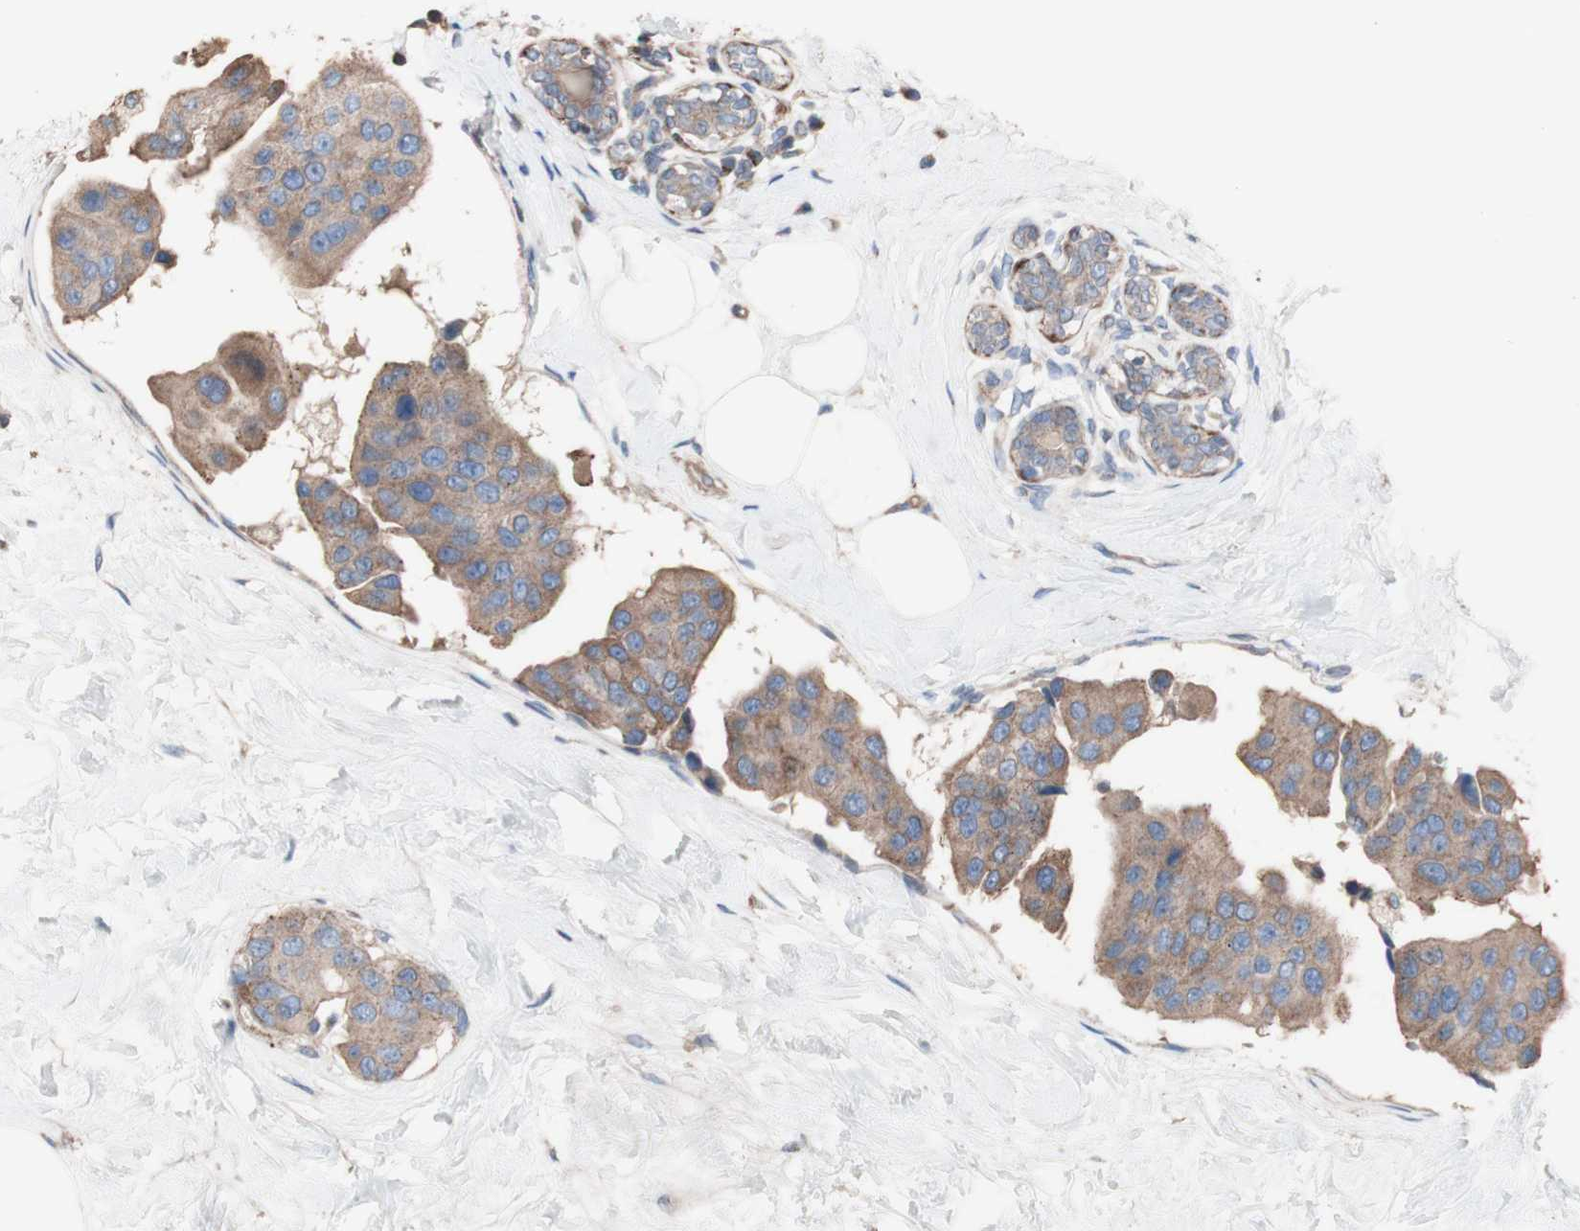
{"staining": {"intensity": "moderate", "quantity": ">75%", "location": "cytoplasmic/membranous"}, "tissue": "breast cancer", "cell_type": "Tumor cells", "image_type": "cancer", "snomed": [{"axis": "morphology", "description": "Normal tissue, NOS"}, {"axis": "morphology", "description": "Duct carcinoma"}, {"axis": "topography", "description": "Breast"}], "caption": "Immunohistochemistry (IHC) micrograph of human intraductal carcinoma (breast) stained for a protein (brown), which shows medium levels of moderate cytoplasmic/membranous expression in approximately >75% of tumor cells.", "gene": "COPB1", "patient": {"sex": "female", "age": 39}}